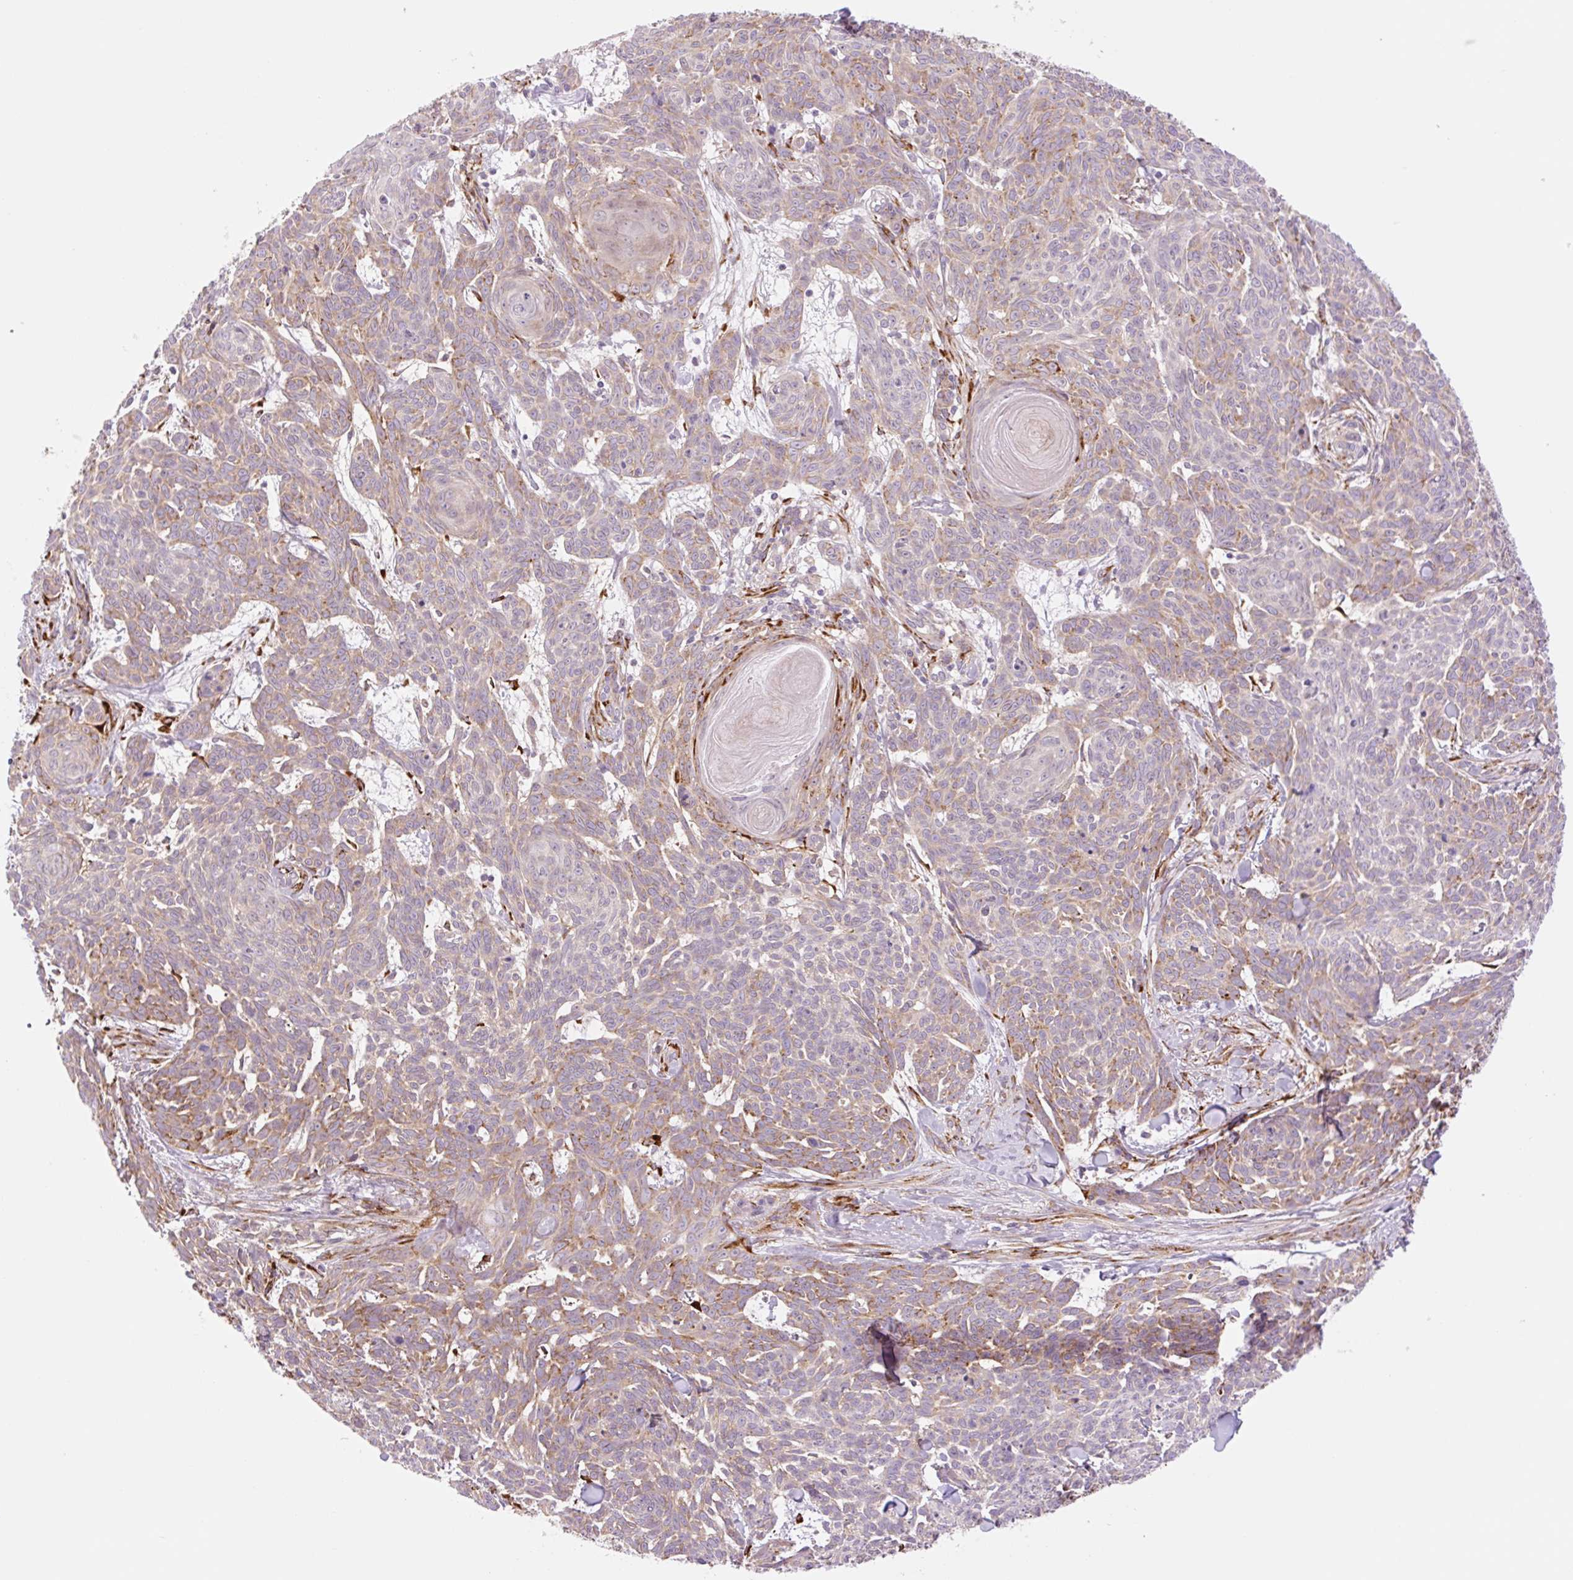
{"staining": {"intensity": "moderate", "quantity": "25%-75%", "location": "cytoplasmic/membranous"}, "tissue": "skin cancer", "cell_type": "Tumor cells", "image_type": "cancer", "snomed": [{"axis": "morphology", "description": "Basal cell carcinoma"}, {"axis": "topography", "description": "Skin"}], "caption": "Approximately 25%-75% of tumor cells in skin cancer display moderate cytoplasmic/membranous protein staining as visualized by brown immunohistochemical staining.", "gene": "COL5A1", "patient": {"sex": "female", "age": 93}}